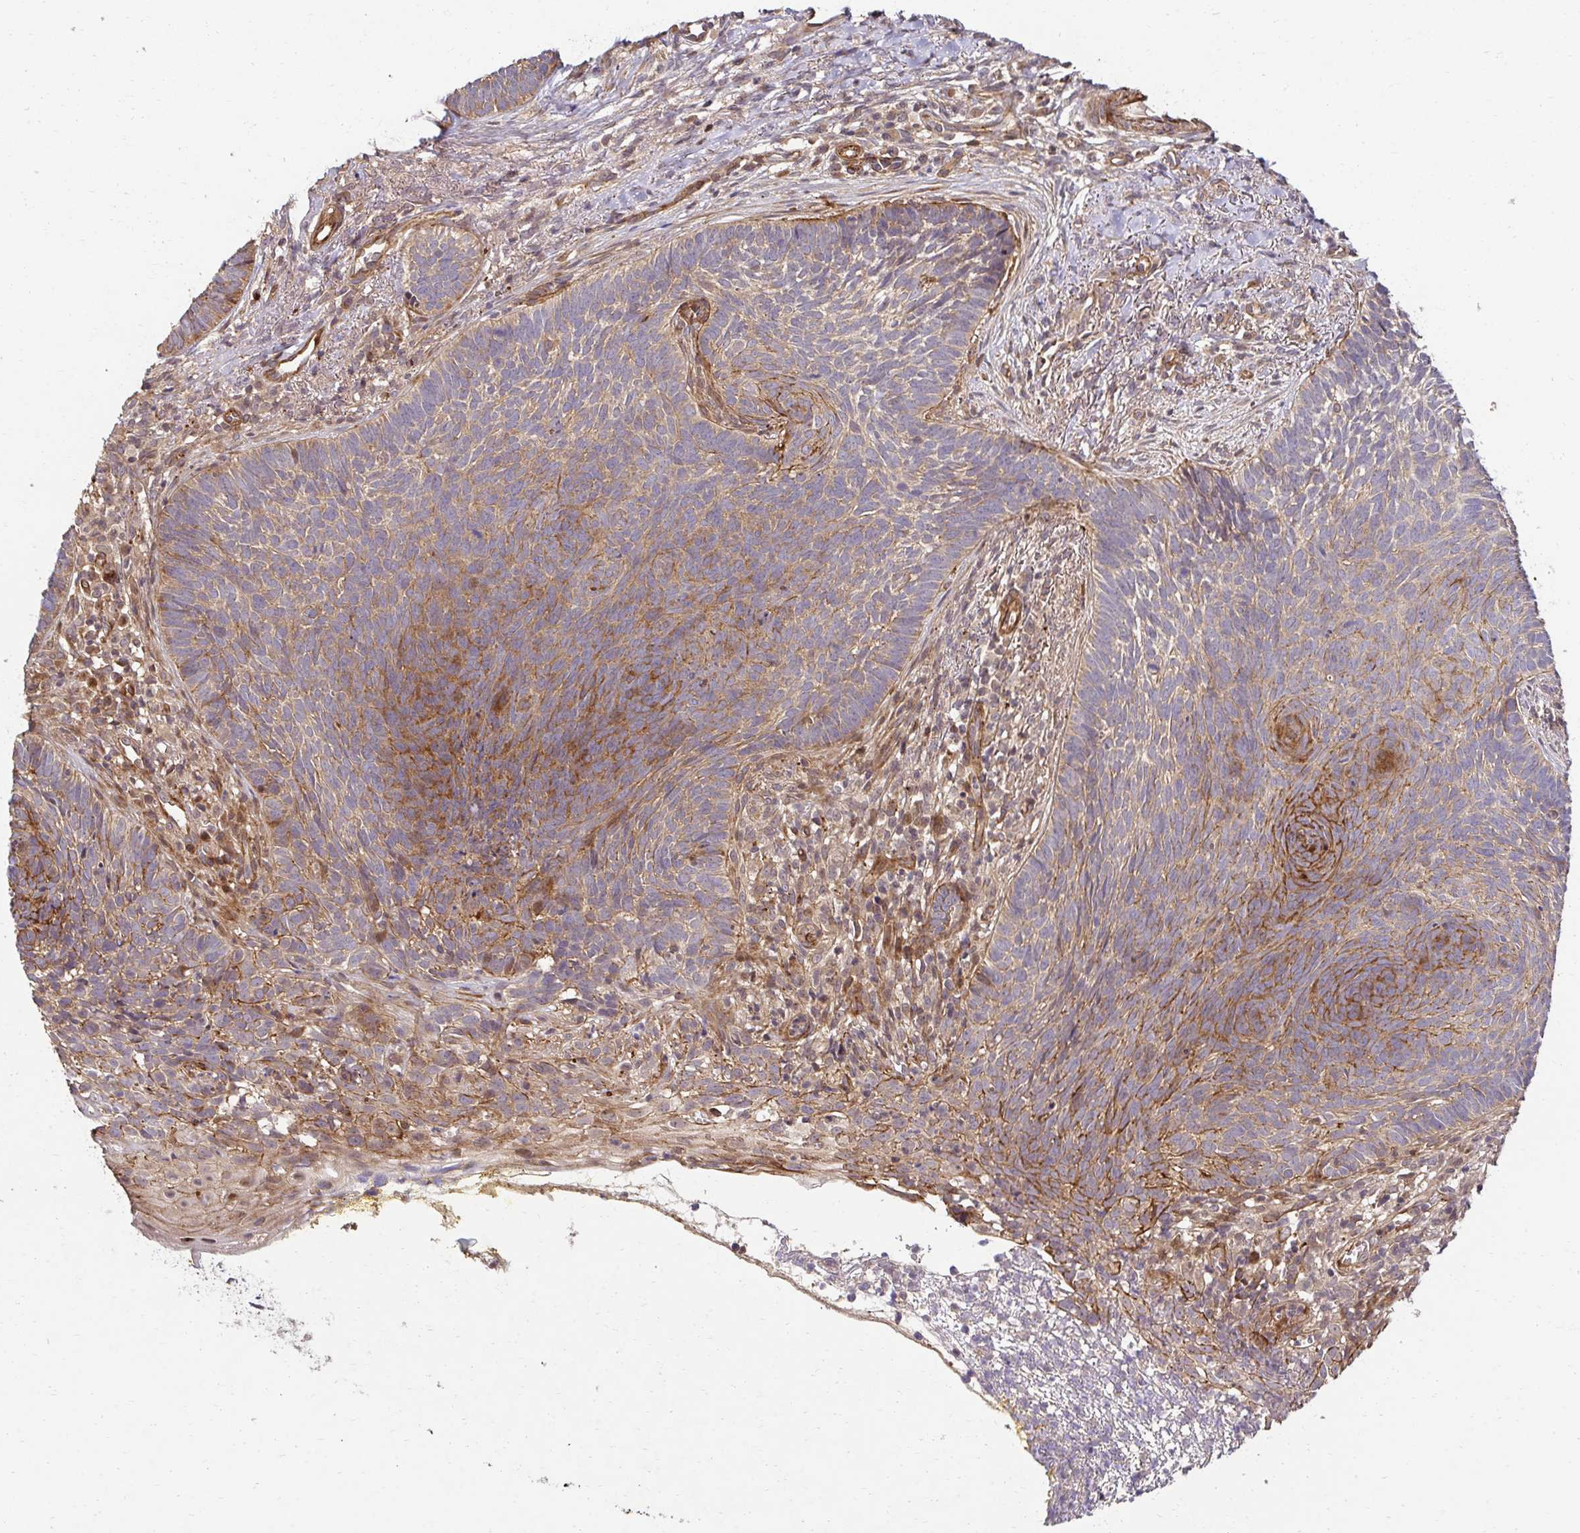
{"staining": {"intensity": "moderate", "quantity": "25%-75%", "location": "cytoplasmic/membranous"}, "tissue": "skin cancer", "cell_type": "Tumor cells", "image_type": "cancer", "snomed": [{"axis": "morphology", "description": "Basal cell carcinoma"}, {"axis": "topography", "description": "Skin"}], "caption": "Immunohistochemical staining of human skin cancer shows medium levels of moderate cytoplasmic/membranous expression in approximately 25%-75% of tumor cells.", "gene": "PSMA4", "patient": {"sex": "female", "age": 74}}